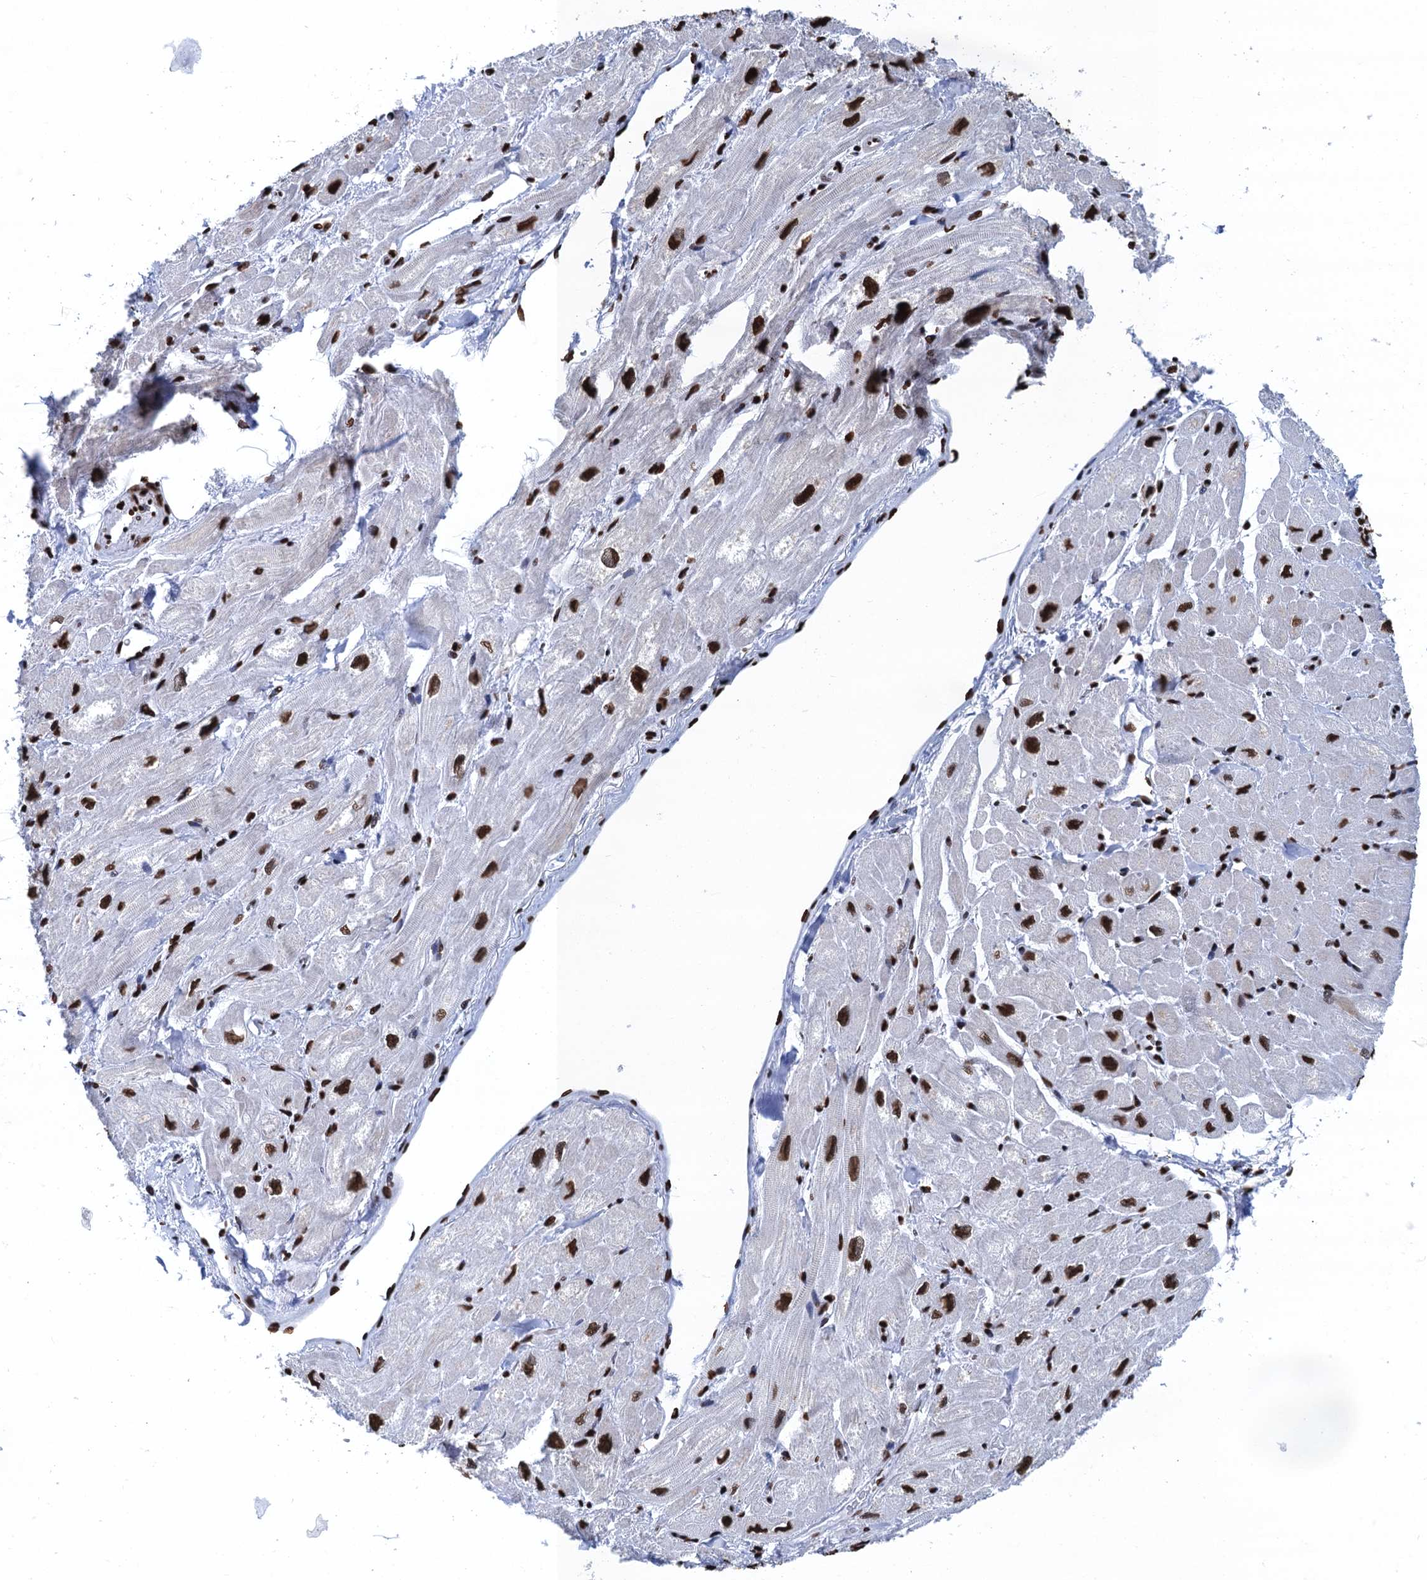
{"staining": {"intensity": "moderate", "quantity": ">75%", "location": "nuclear"}, "tissue": "heart muscle", "cell_type": "Cardiomyocytes", "image_type": "normal", "snomed": [{"axis": "morphology", "description": "Normal tissue, NOS"}, {"axis": "topography", "description": "Heart"}], "caption": "Cardiomyocytes demonstrate moderate nuclear positivity in about >75% of cells in unremarkable heart muscle. Immunohistochemistry (ihc) stains the protein in brown and the nuclei are stained blue.", "gene": "UBA2", "patient": {"sex": "male", "age": 65}}